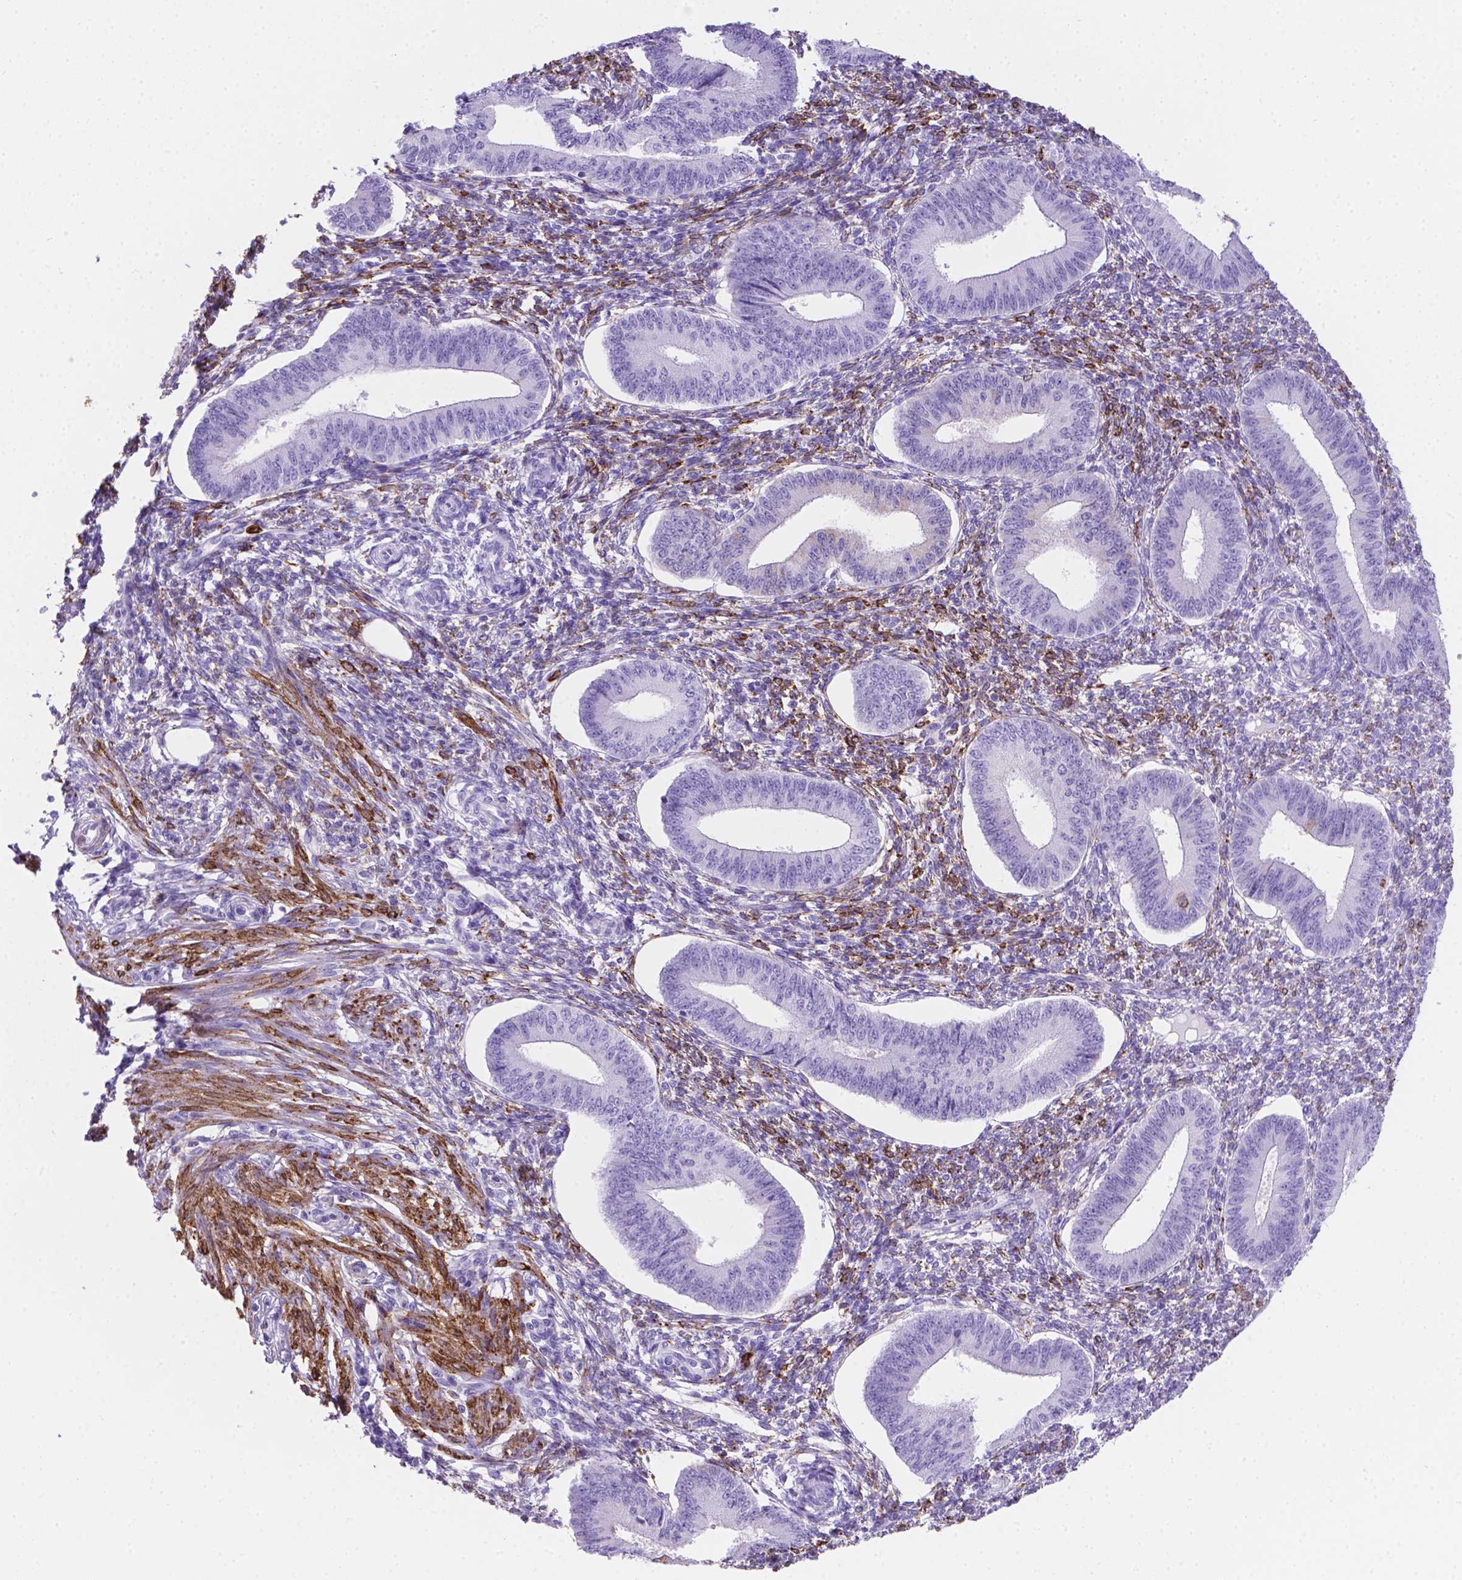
{"staining": {"intensity": "strong", "quantity": "25%-75%", "location": "cytoplasmic/membranous"}, "tissue": "endometrium", "cell_type": "Cells in endometrial stroma", "image_type": "normal", "snomed": [{"axis": "morphology", "description": "Normal tissue, NOS"}, {"axis": "topography", "description": "Endometrium"}], "caption": "Brown immunohistochemical staining in benign endometrium shows strong cytoplasmic/membranous positivity in about 25%-75% of cells in endometrial stroma. Using DAB (brown) and hematoxylin (blue) stains, captured at high magnification using brightfield microscopy.", "gene": "MACF1", "patient": {"sex": "female", "age": 42}}